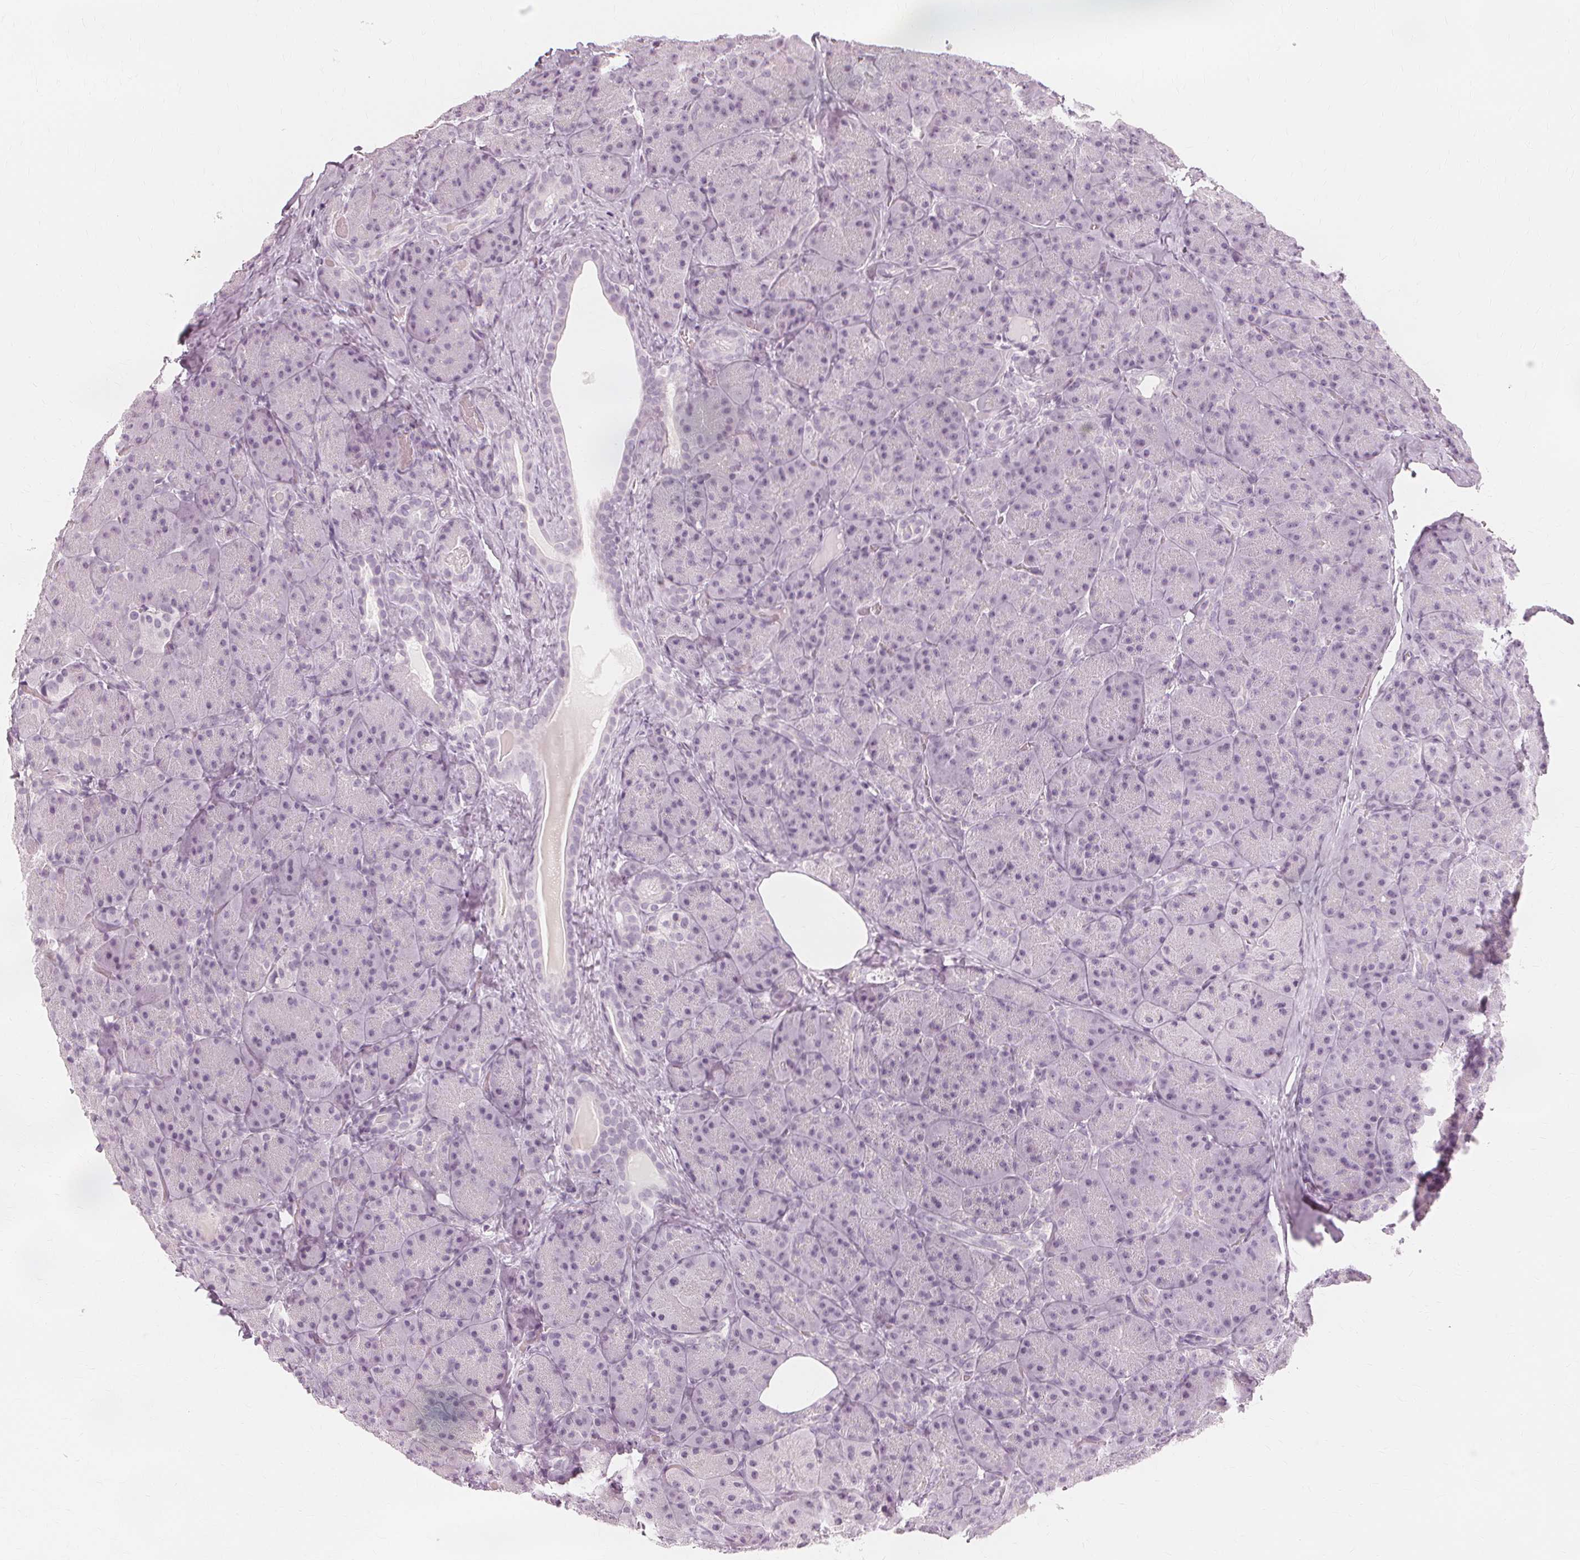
{"staining": {"intensity": "negative", "quantity": "none", "location": "none"}, "tissue": "pancreas", "cell_type": "Exocrine glandular cells", "image_type": "normal", "snomed": [{"axis": "morphology", "description": "Normal tissue, NOS"}, {"axis": "topography", "description": "Pancreas"}], "caption": "Protein analysis of benign pancreas displays no significant staining in exocrine glandular cells. (DAB IHC, high magnification).", "gene": "NXPE1", "patient": {"sex": "male", "age": 57}}